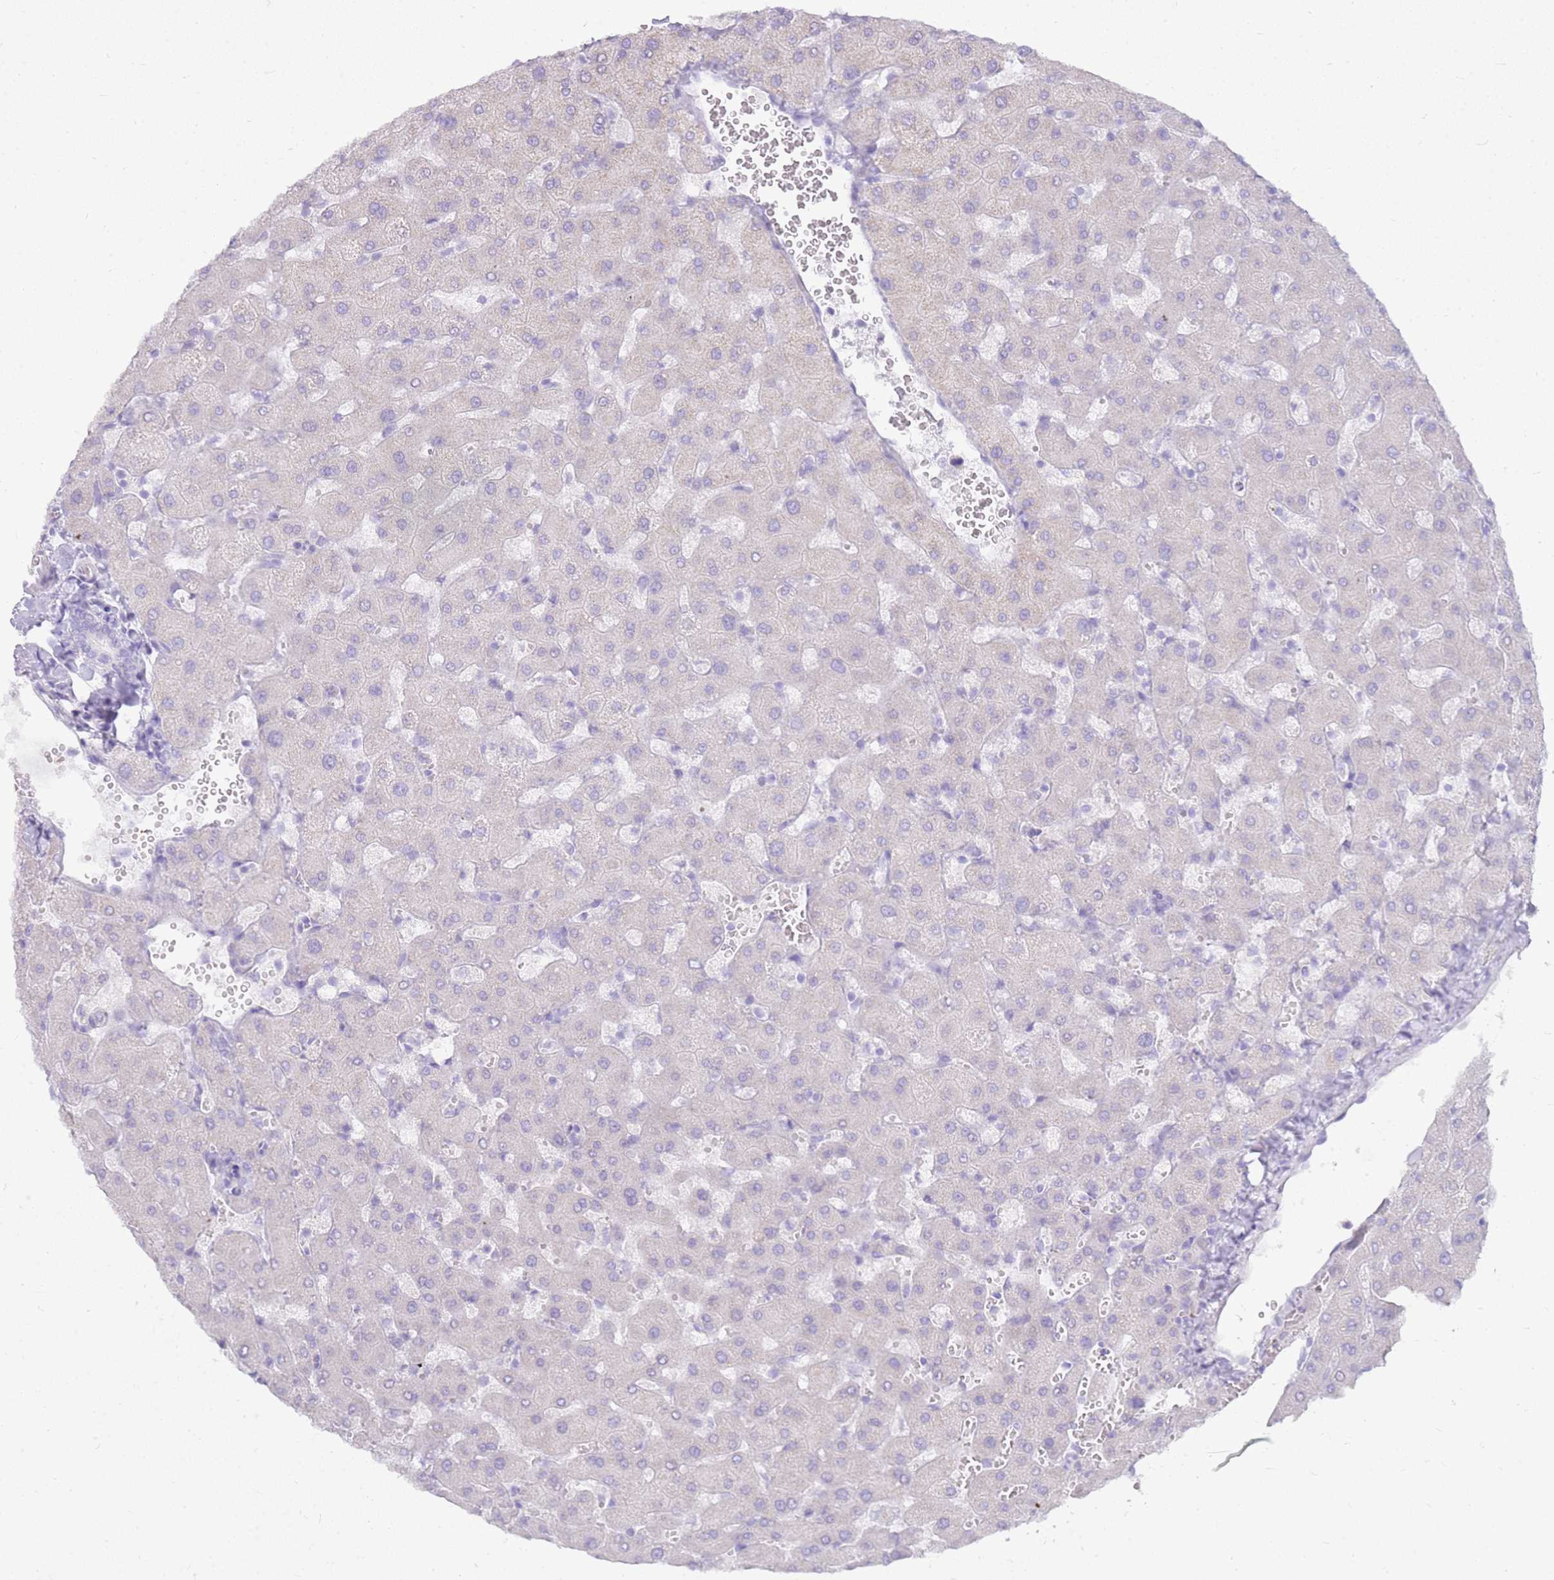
{"staining": {"intensity": "negative", "quantity": "none", "location": "none"}, "tissue": "liver", "cell_type": "Cholangiocytes", "image_type": "normal", "snomed": [{"axis": "morphology", "description": "Normal tissue, NOS"}, {"axis": "topography", "description": "Liver"}], "caption": "Protein analysis of unremarkable liver displays no significant positivity in cholangiocytes. (DAB (3,3'-diaminobenzidine) immunohistochemistry visualized using brightfield microscopy, high magnification).", "gene": "FABP2", "patient": {"sex": "female", "age": 63}}